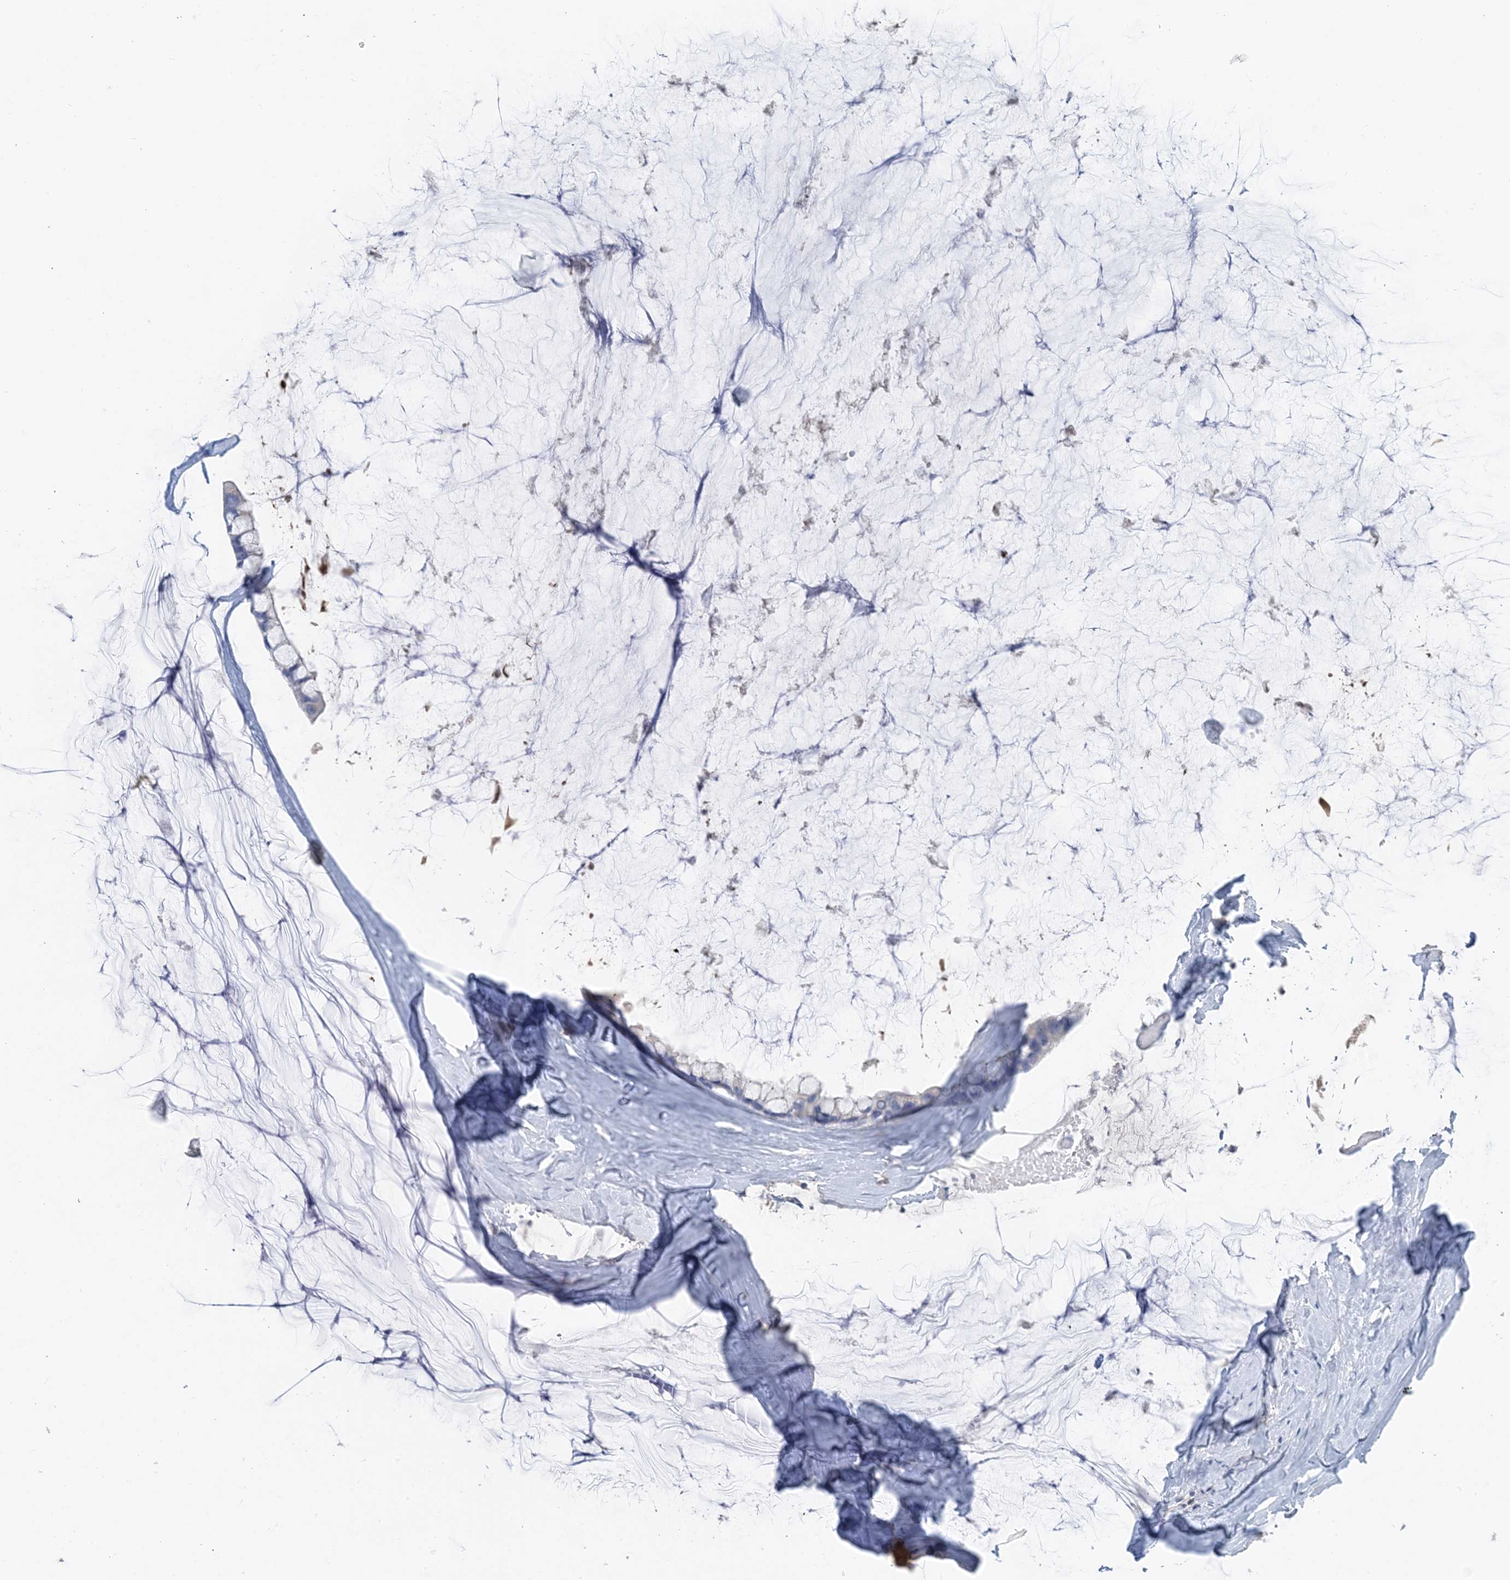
{"staining": {"intensity": "negative", "quantity": "none", "location": "none"}, "tissue": "ovarian cancer", "cell_type": "Tumor cells", "image_type": "cancer", "snomed": [{"axis": "morphology", "description": "Cystadenocarcinoma, mucinous, NOS"}, {"axis": "topography", "description": "Ovary"}], "caption": "The histopathology image displays no significant expression in tumor cells of ovarian cancer.", "gene": "CTRL", "patient": {"sex": "female", "age": 39}}